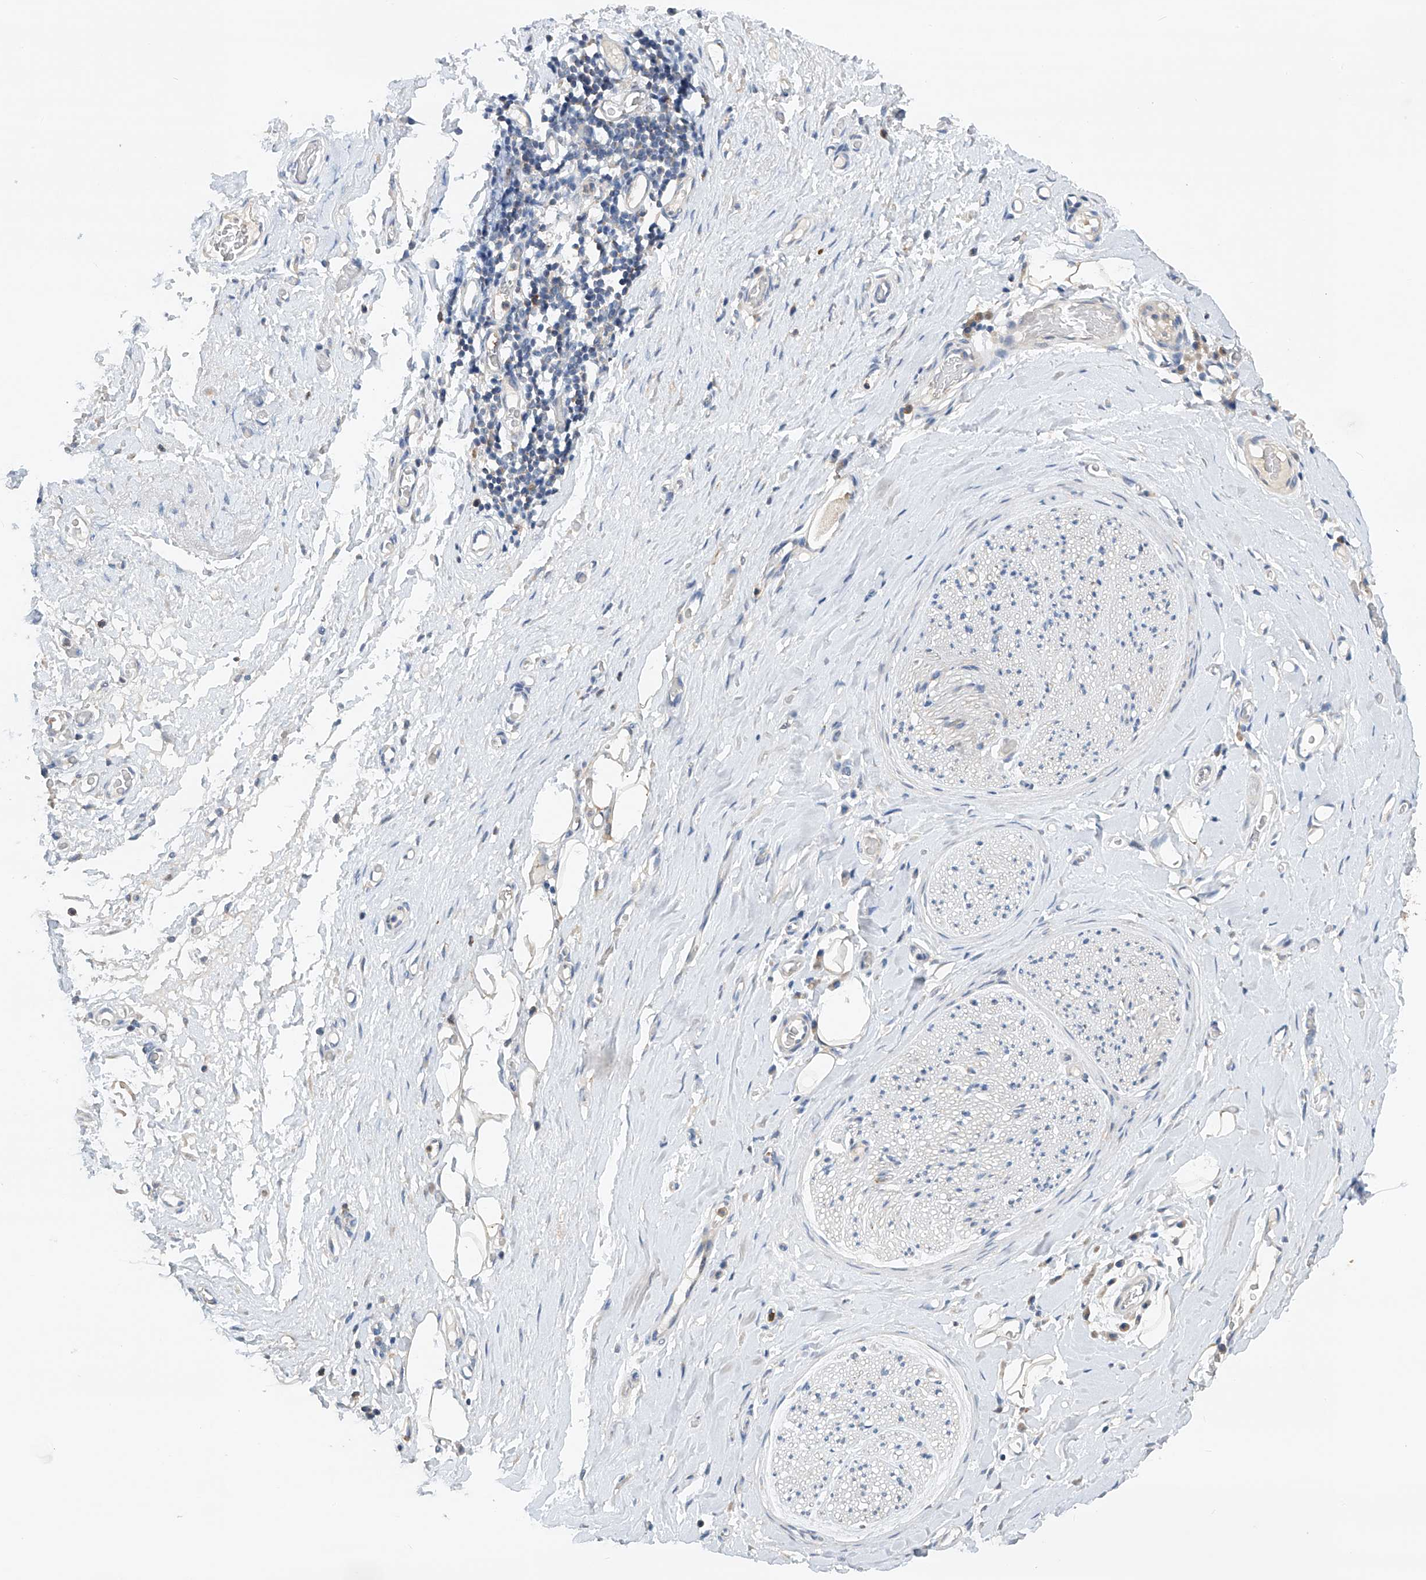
{"staining": {"intensity": "negative", "quantity": "none", "location": "none"}, "tissue": "adipose tissue", "cell_type": "Adipocytes", "image_type": "normal", "snomed": [{"axis": "morphology", "description": "Normal tissue, NOS"}, {"axis": "morphology", "description": "Adenocarcinoma, NOS"}, {"axis": "topography", "description": "Esophagus"}, {"axis": "topography", "description": "Stomach, upper"}, {"axis": "topography", "description": "Peripheral nerve tissue"}], "caption": "Adipocytes show no significant protein staining in unremarkable adipose tissue. (Immunohistochemistry (ihc), brightfield microscopy, high magnification).", "gene": "GPC4", "patient": {"sex": "male", "age": 62}}